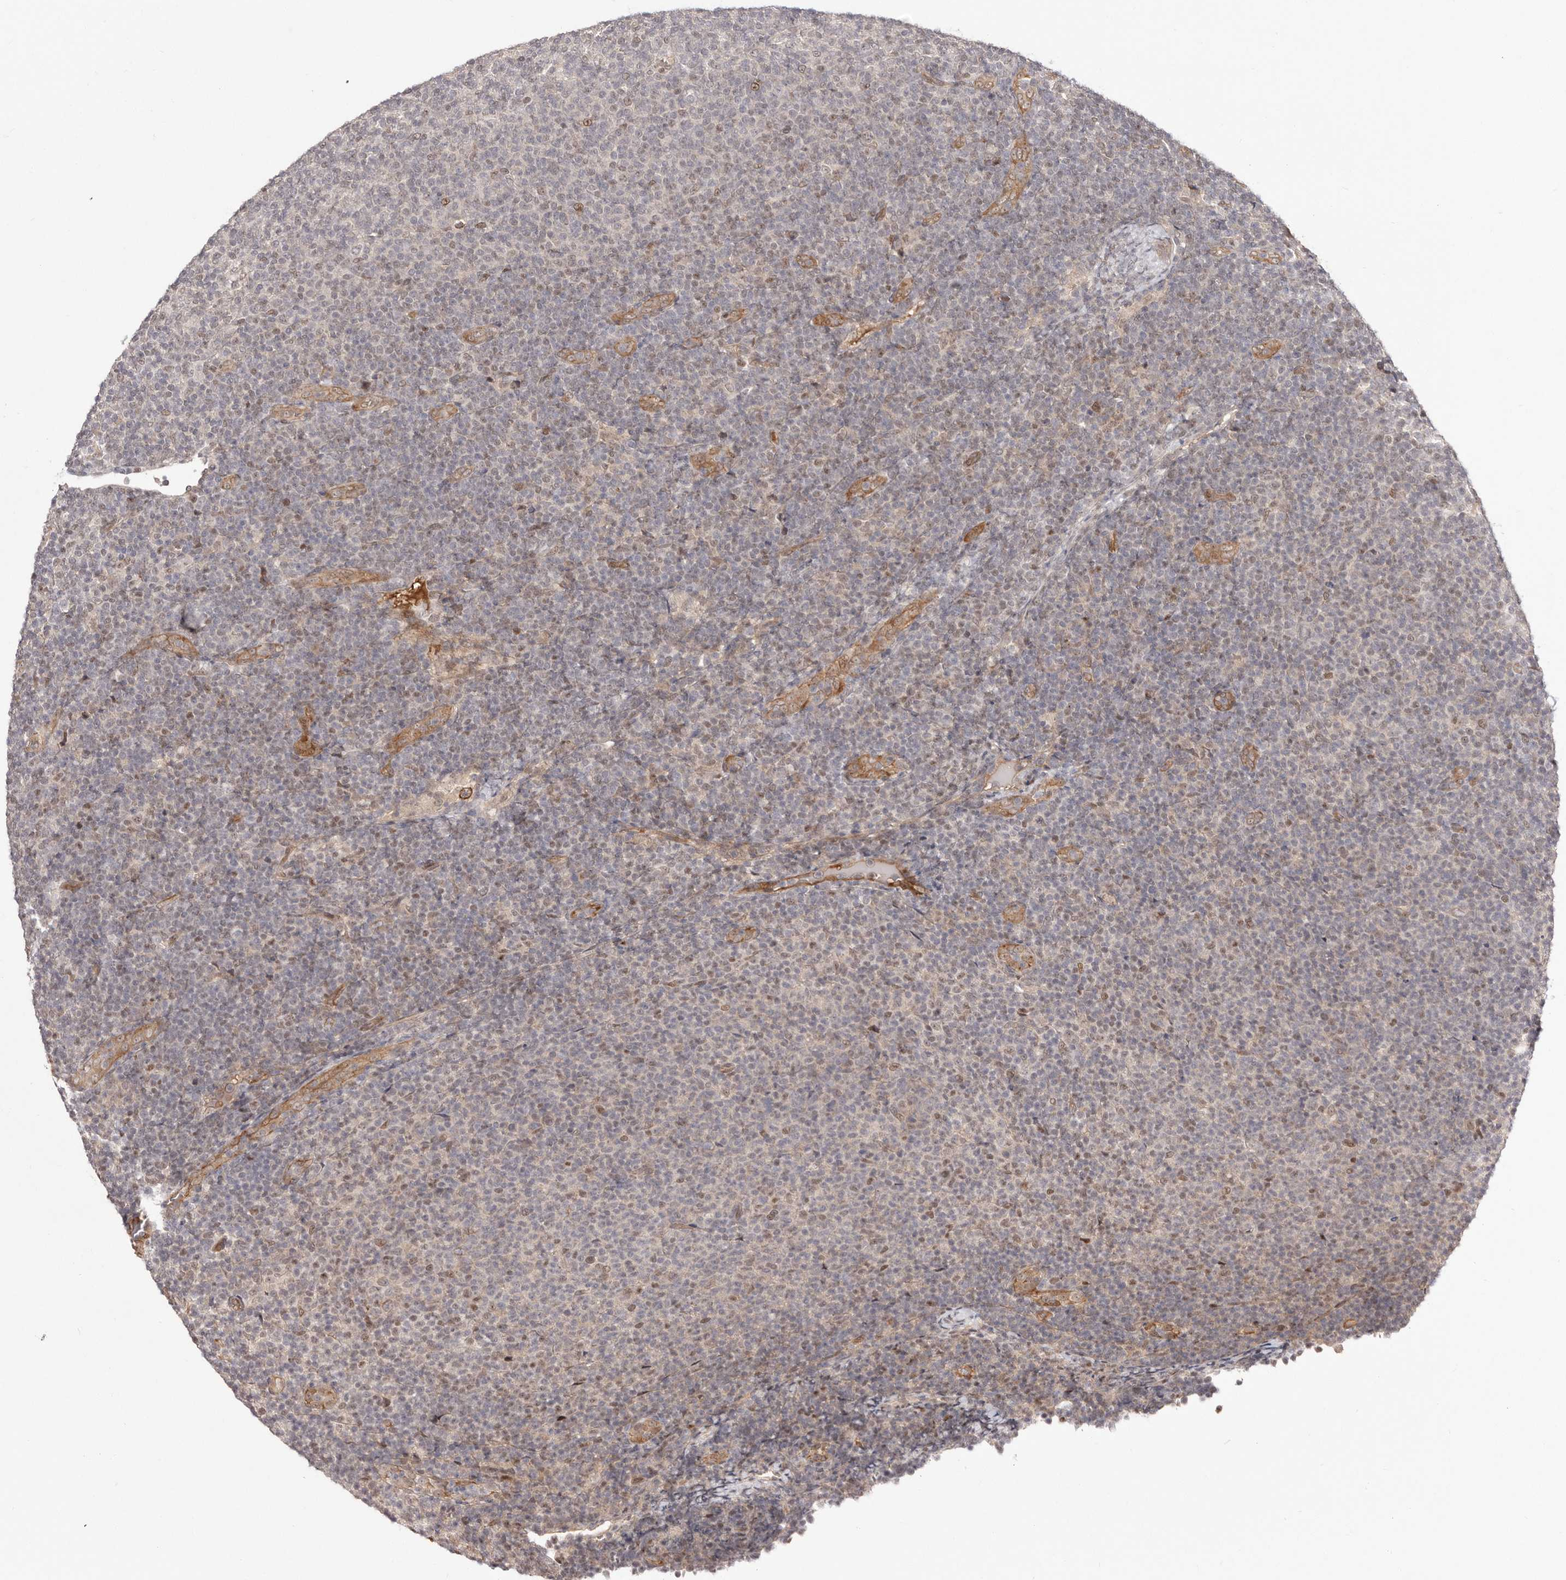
{"staining": {"intensity": "moderate", "quantity": "<25%", "location": "nuclear"}, "tissue": "lymphoma", "cell_type": "Tumor cells", "image_type": "cancer", "snomed": [{"axis": "morphology", "description": "Malignant lymphoma, non-Hodgkin's type, Low grade"}, {"axis": "topography", "description": "Lymph node"}], "caption": "Tumor cells reveal low levels of moderate nuclear expression in about <25% of cells in human malignant lymphoma, non-Hodgkin's type (low-grade). (DAB IHC with brightfield microscopy, high magnification).", "gene": "EGR3", "patient": {"sex": "male", "age": 66}}